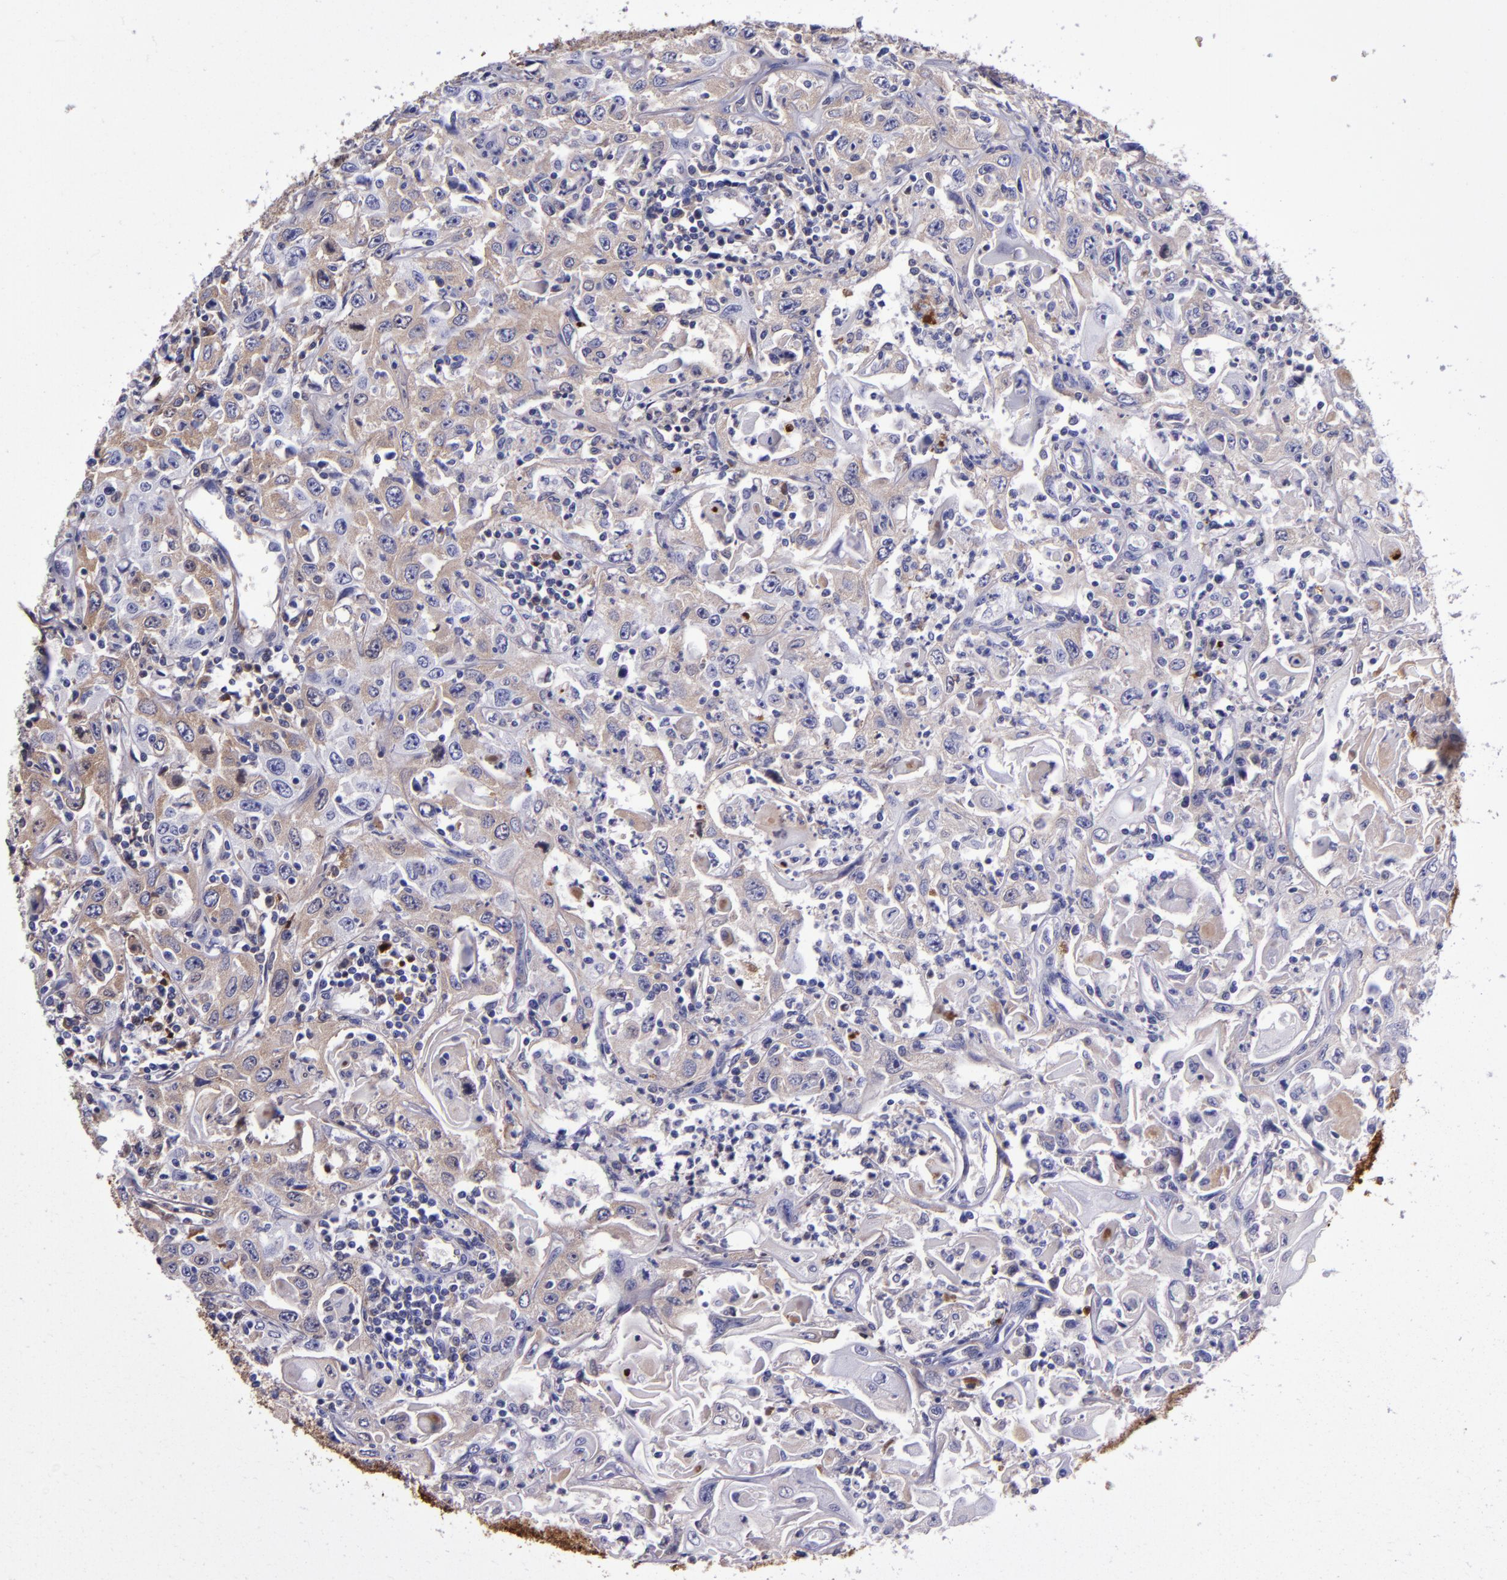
{"staining": {"intensity": "weak", "quantity": "25%-75%", "location": "cytoplasmic/membranous"}, "tissue": "head and neck cancer", "cell_type": "Tumor cells", "image_type": "cancer", "snomed": [{"axis": "morphology", "description": "Squamous cell carcinoma, NOS"}, {"axis": "topography", "description": "Oral tissue"}, {"axis": "topography", "description": "Head-Neck"}], "caption": "This micrograph shows head and neck squamous cell carcinoma stained with immunohistochemistry to label a protein in brown. The cytoplasmic/membranous of tumor cells show weak positivity for the protein. Nuclei are counter-stained blue.", "gene": "CLEC3B", "patient": {"sex": "female", "age": 76}}